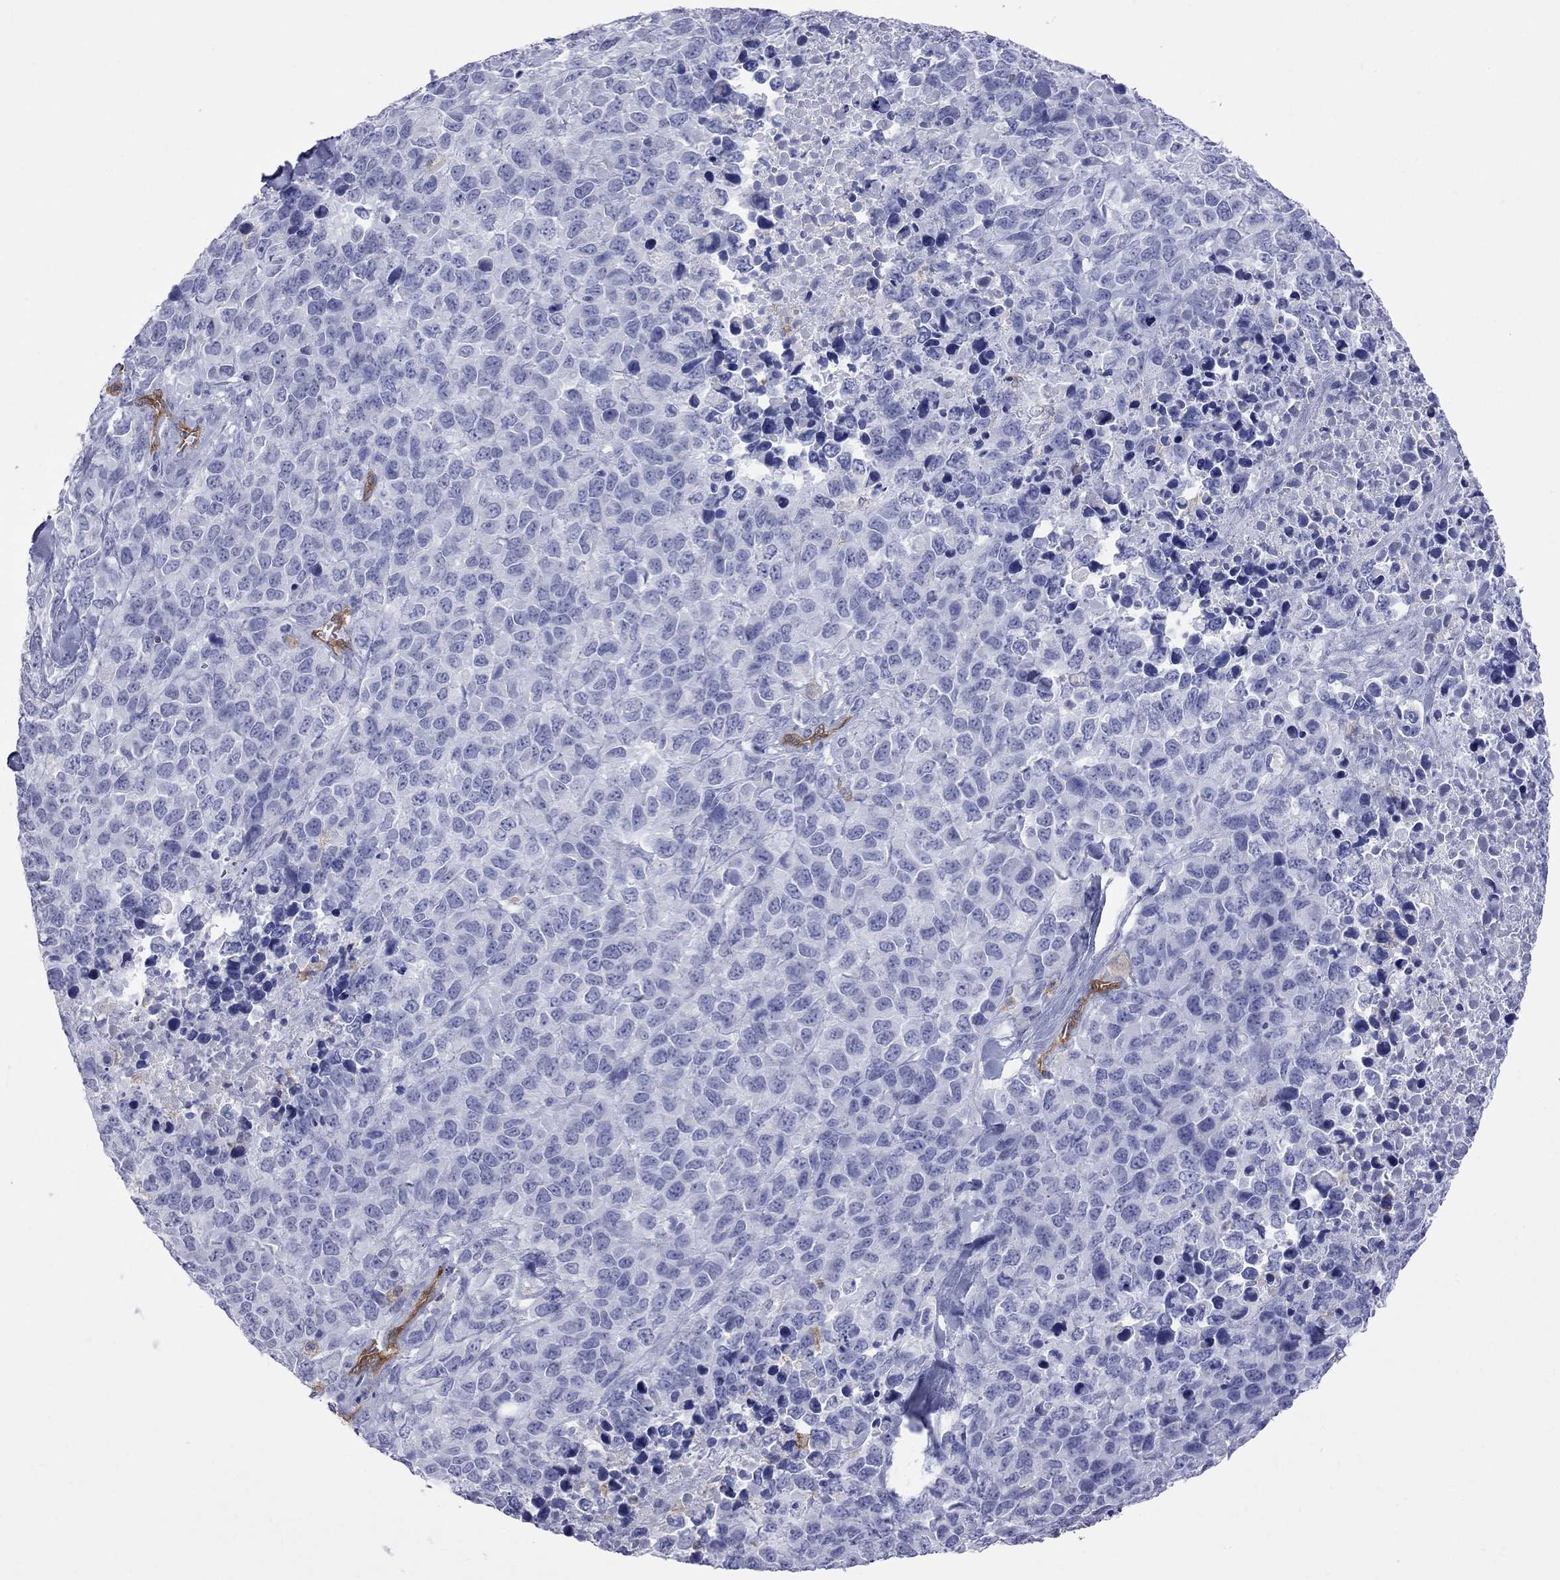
{"staining": {"intensity": "negative", "quantity": "none", "location": "none"}, "tissue": "melanoma", "cell_type": "Tumor cells", "image_type": "cancer", "snomed": [{"axis": "morphology", "description": "Malignant melanoma, Metastatic site"}, {"axis": "topography", "description": "Skin"}], "caption": "The immunohistochemistry (IHC) histopathology image has no significant expression in tumor cells of malignant melanoma (metastatic site) tissue.", "gene": "ABI3", "patient": {"sex": "male", "age": 84}}